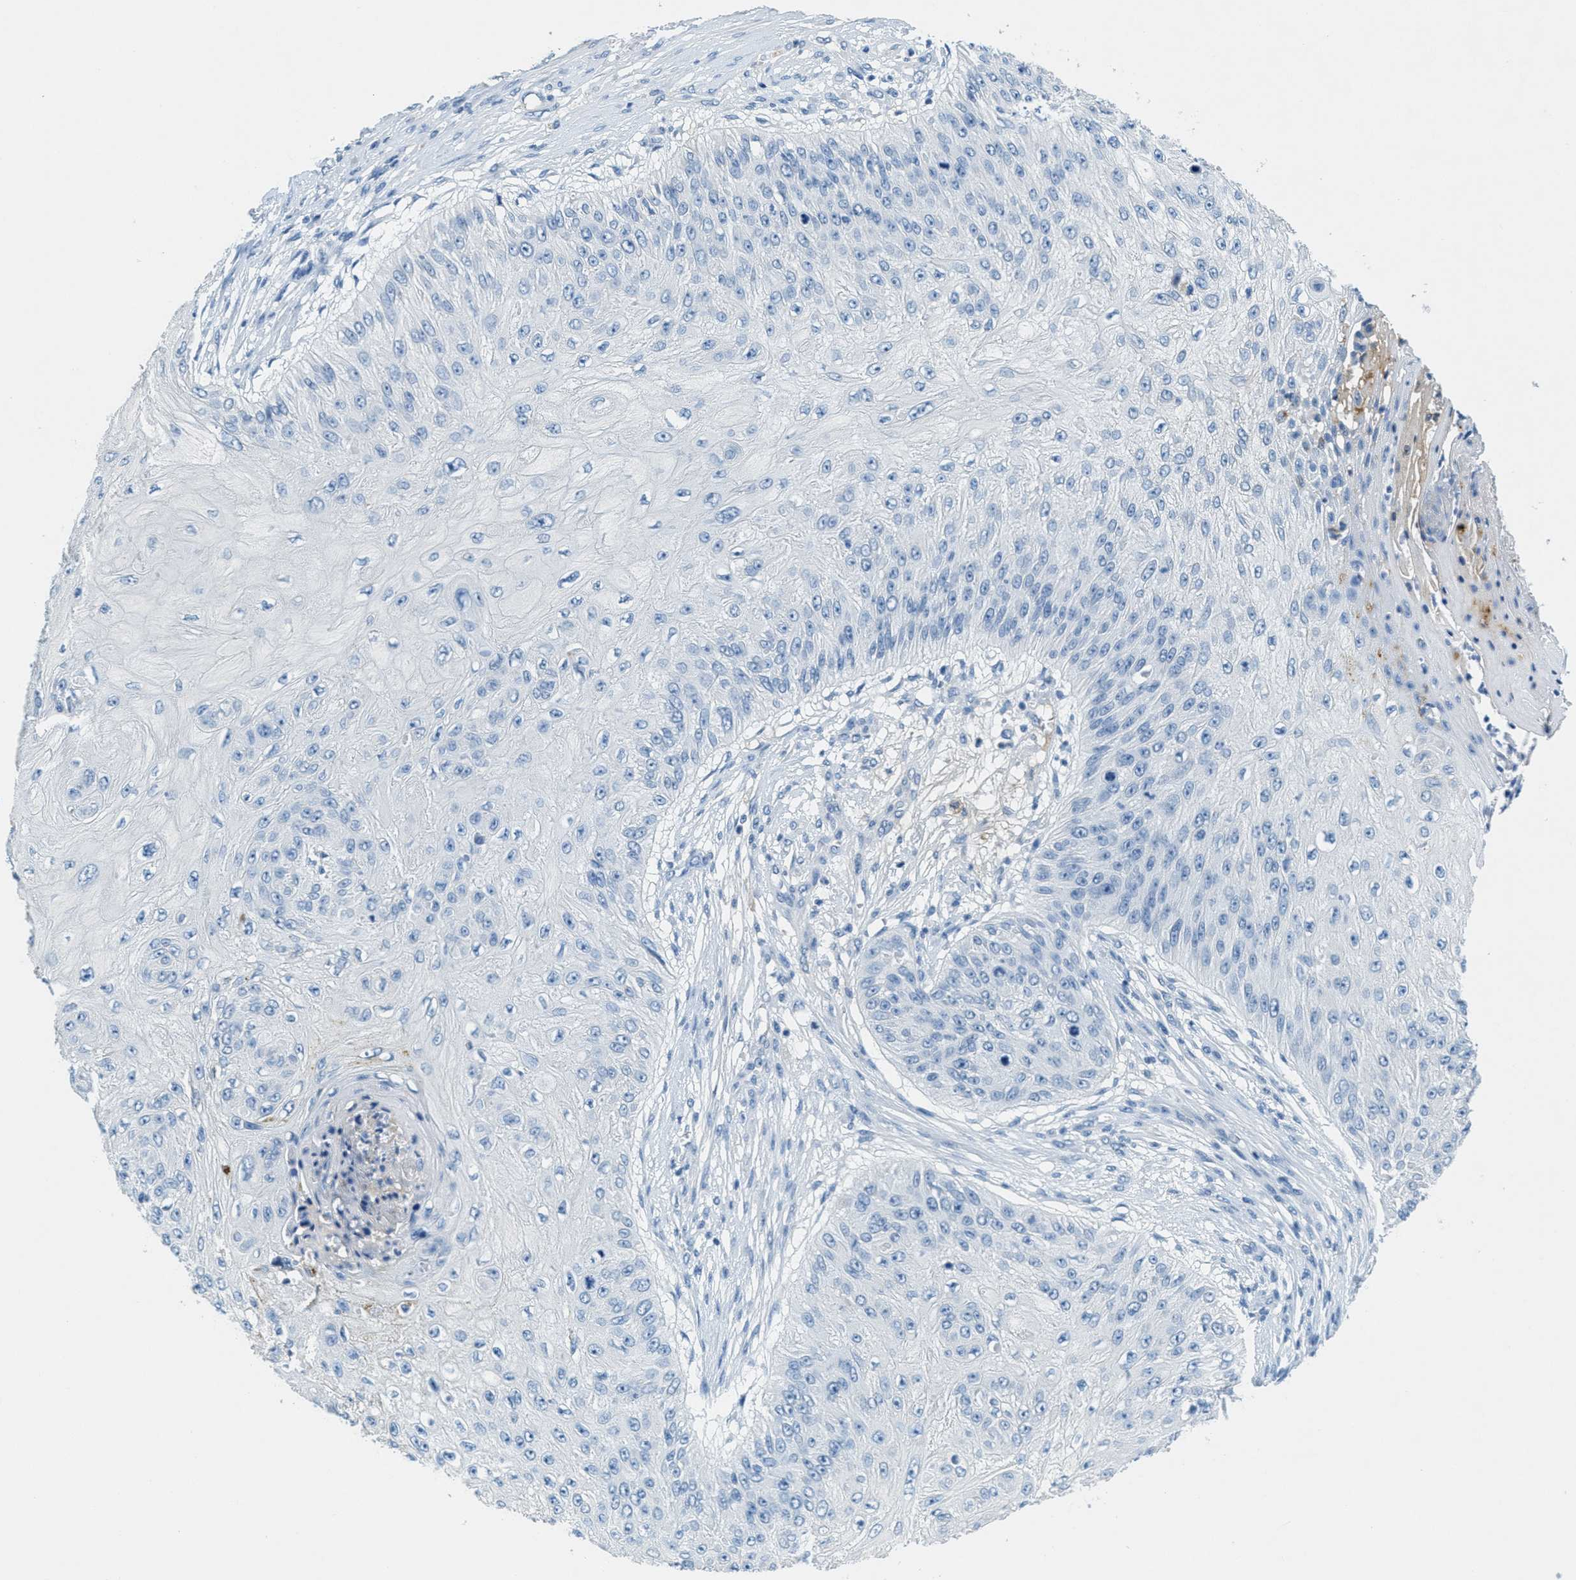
{"staining": {"intensity": "negative", "quantity": "none", "location": "none"}, "tissue": "skin cancer", "cell_type": "Tumor cells", "image_type": "cancer", "snomed": [{"axis": "morphology", "description": "Squamous cell carcinoma, NOS"}, {"axis": "topography", "description": "Skin"}], "caption": "Protein analysis of squamous cell carcinoma (skin) reveals no significant positivity in tumor cells.", "gene": "A2M", "patient": {"sex": "female", "age": 80}}